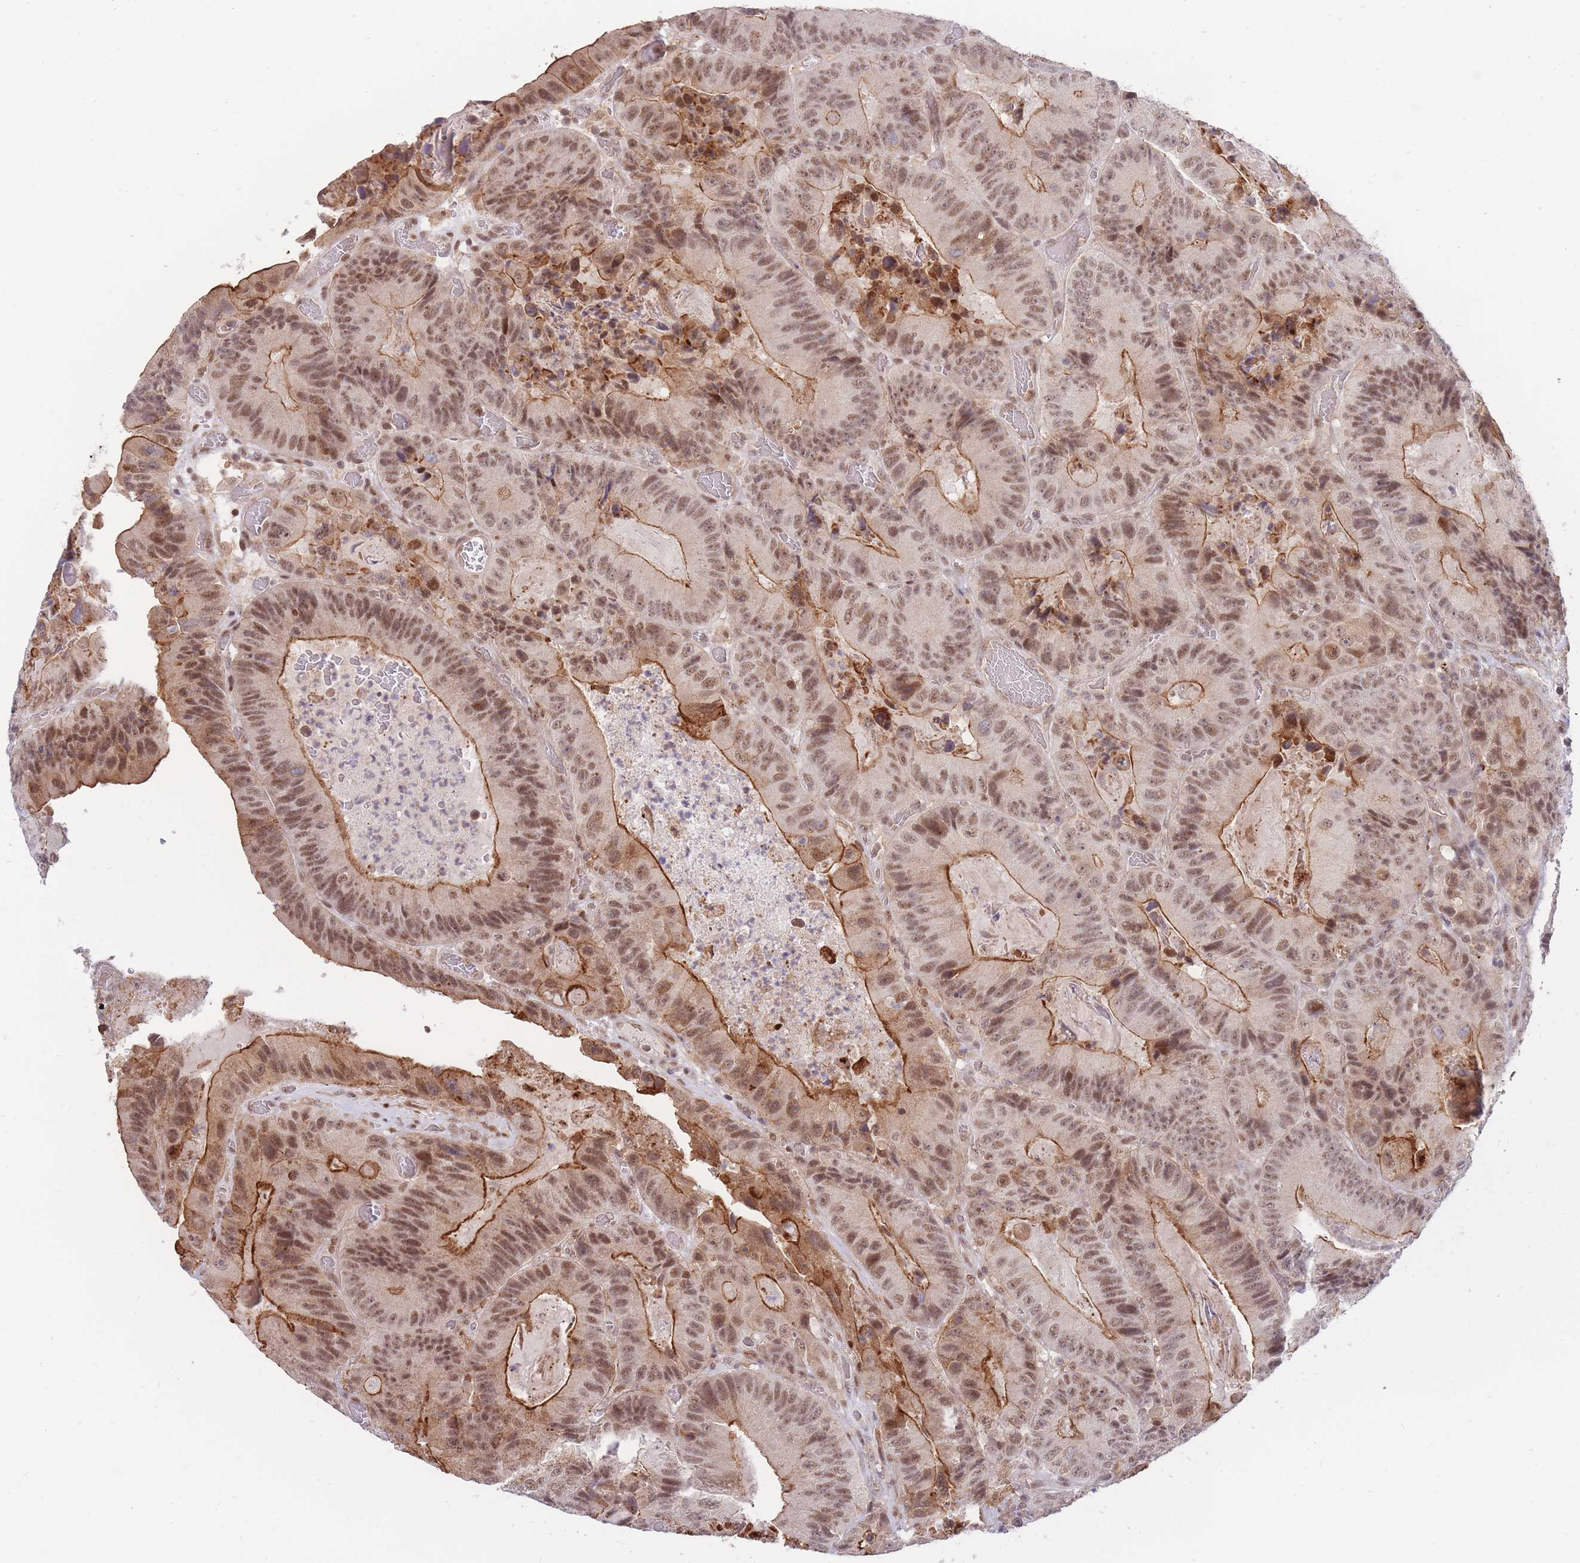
{"staining": {"intensity": "strong", "quantity": ">75%", "location": "cytoplasmic/membranous,nuclear"}, "tissue": "colorectal cancer", "cell_type": "Tumor cells", "image_type": "cancer", "snomed": [{"axis": "morphology", "description": "Adenocarcinoma, NOS"}, {"axis": "topography", "description": "Colon"}], "caption": "A photomicrograph showing strong cytoplasmic/membranous and nuclear positivity in about >75% of tumor cells in adenocarcinoma (colorectal), as visualized by brown immunohistochemical staining.", "gene": "BOD1L1", "patient": {"sex": "female", "age": 86}}